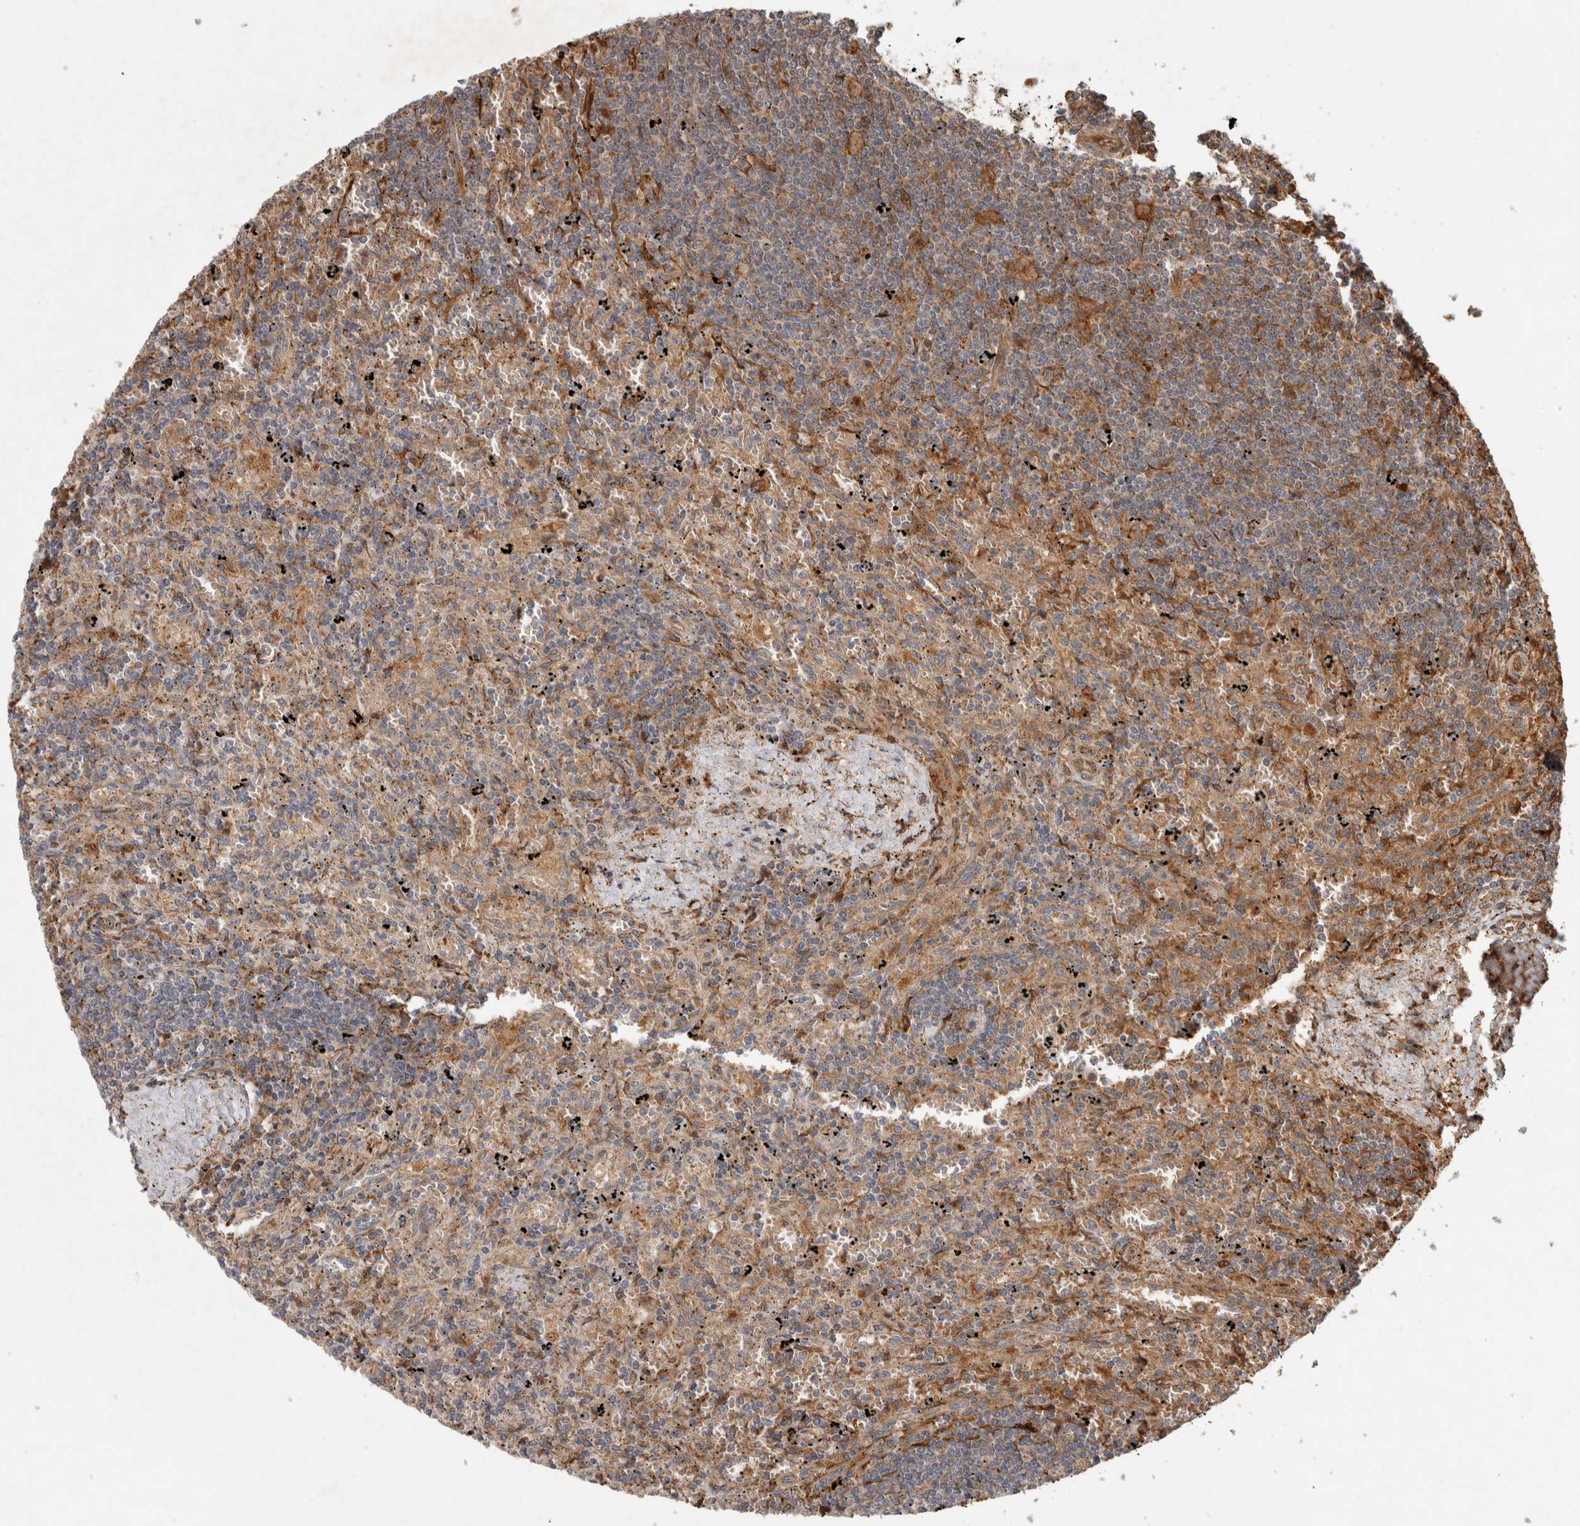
{"staining": {"intensity": "moderate", "quantity": "<25%", "location": "cytoplasmic/membranous"}, "tissue": "lymphoma", "cell_type": "Tumor cells", "image_type": "cancer", "snomed": [{"axis": "morphology", "description": "Malignant lymphoma, non-Hodgkin's type, Low grade"}, {"axis": "topography", "description": "Spleen"}], "caption": "Low-grade malignant lymphoma, non-Hodgkin's type tissue shows moderate cytoplasmic/membranous staining in about <25% of tumor cells", "gene": "TUBD1", "patient": {"sex": "male", "age": 76}}